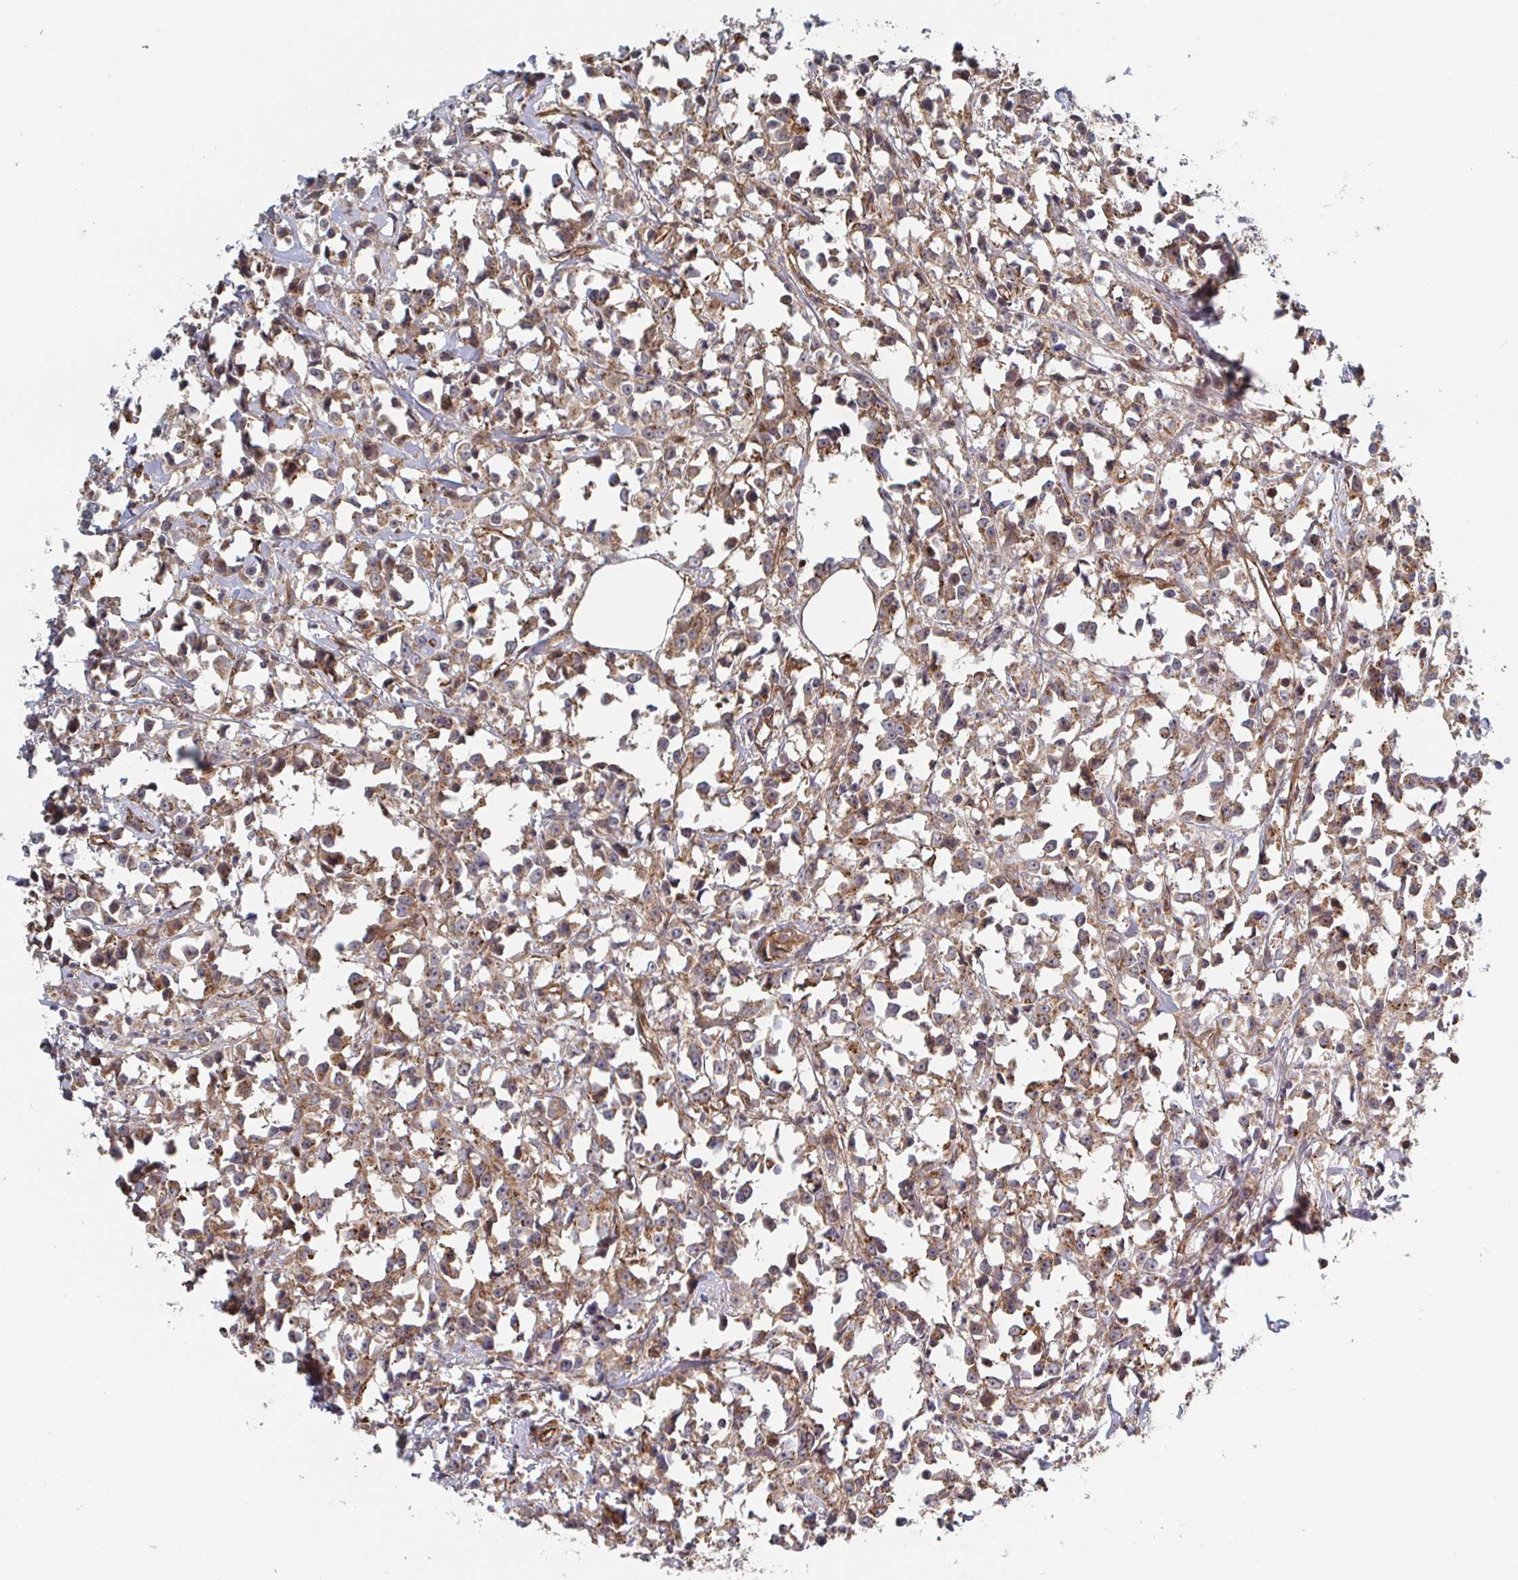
{"staining": {"intensity": "moderate", "quantity": ">75%", "location": "cytoplasmic/membranous"}, "tissue": "breast cancer", "cell_type": "Tumor cells", "image_type": "cancer", "snomed": [{"axis": "morphology", "description": "Duct carcinoma"}, {"axis": "topography", "description": "Breast"}], "caption": "Breast cancer was stained to show a protein in brown. There is medium levels of moderate cytoplasmic/membranous expression in approximately >75% of tumor cells. (Brightfield microscopy of DAB IHC at high magnification).", "gene": "DVL3", "patient": {"sex": "female", "age": 80}}